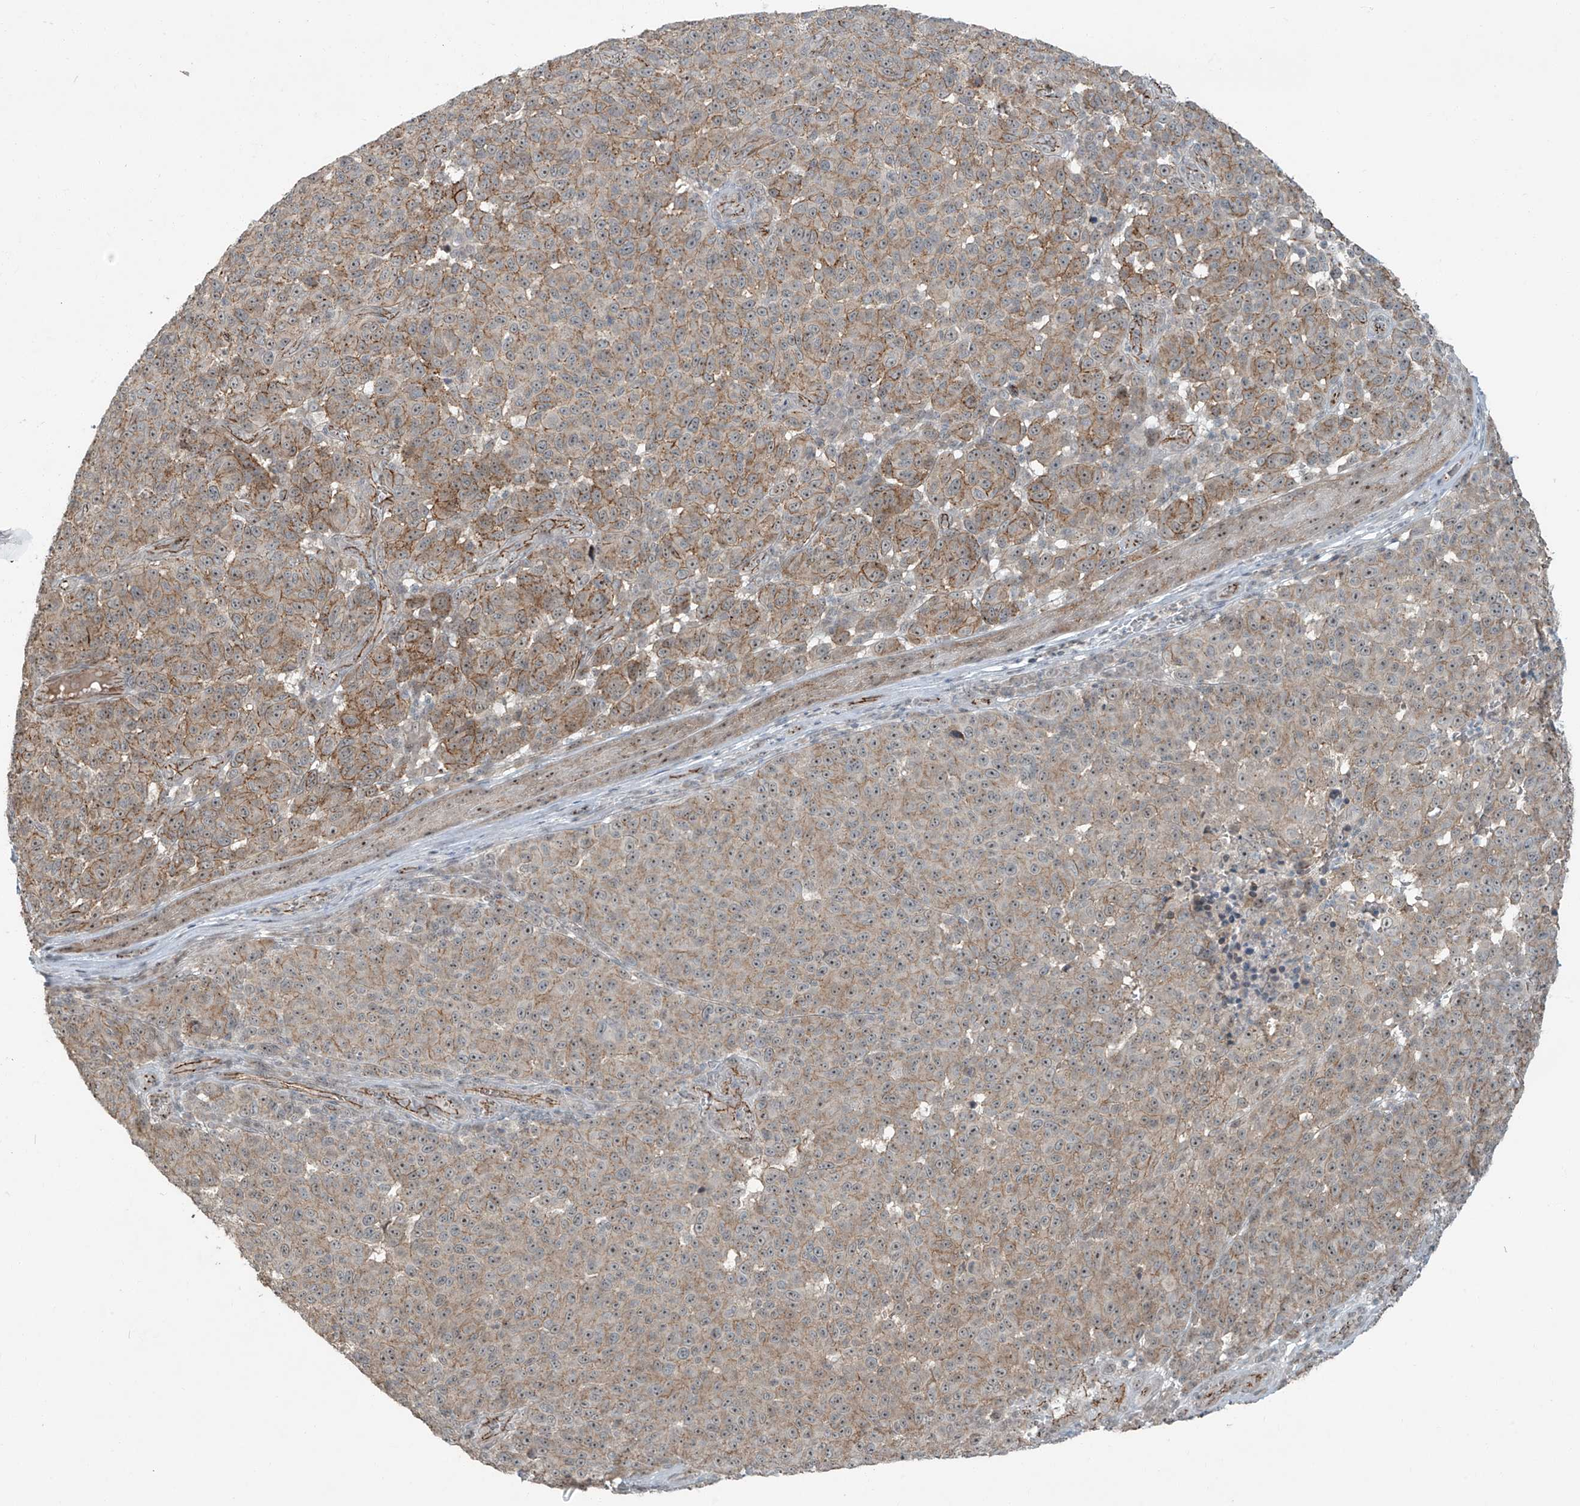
{"staining": {"intensity": "weak", "quantity": ">75%", "location": "cytoplasmic/membranous"}, "tissue": "melanoma", "cell_type": "Tumor cells", "image_type": "cancer", "snomed": [{"axis": "morphology", "description": "Malignant melanoma, NOS"}, {"axis": "topography", "description": "Skin"}], "caption": "Immunohistochemistry of melanoma displays low levels of weak cytoplasmic/membranous positivity in about >75% of tumor cells. (brown staining indicates protein expression, while blue staining denotes nuclei).", "gene": "ZNF16", "patient": {"sex": "male", "age": 49}}